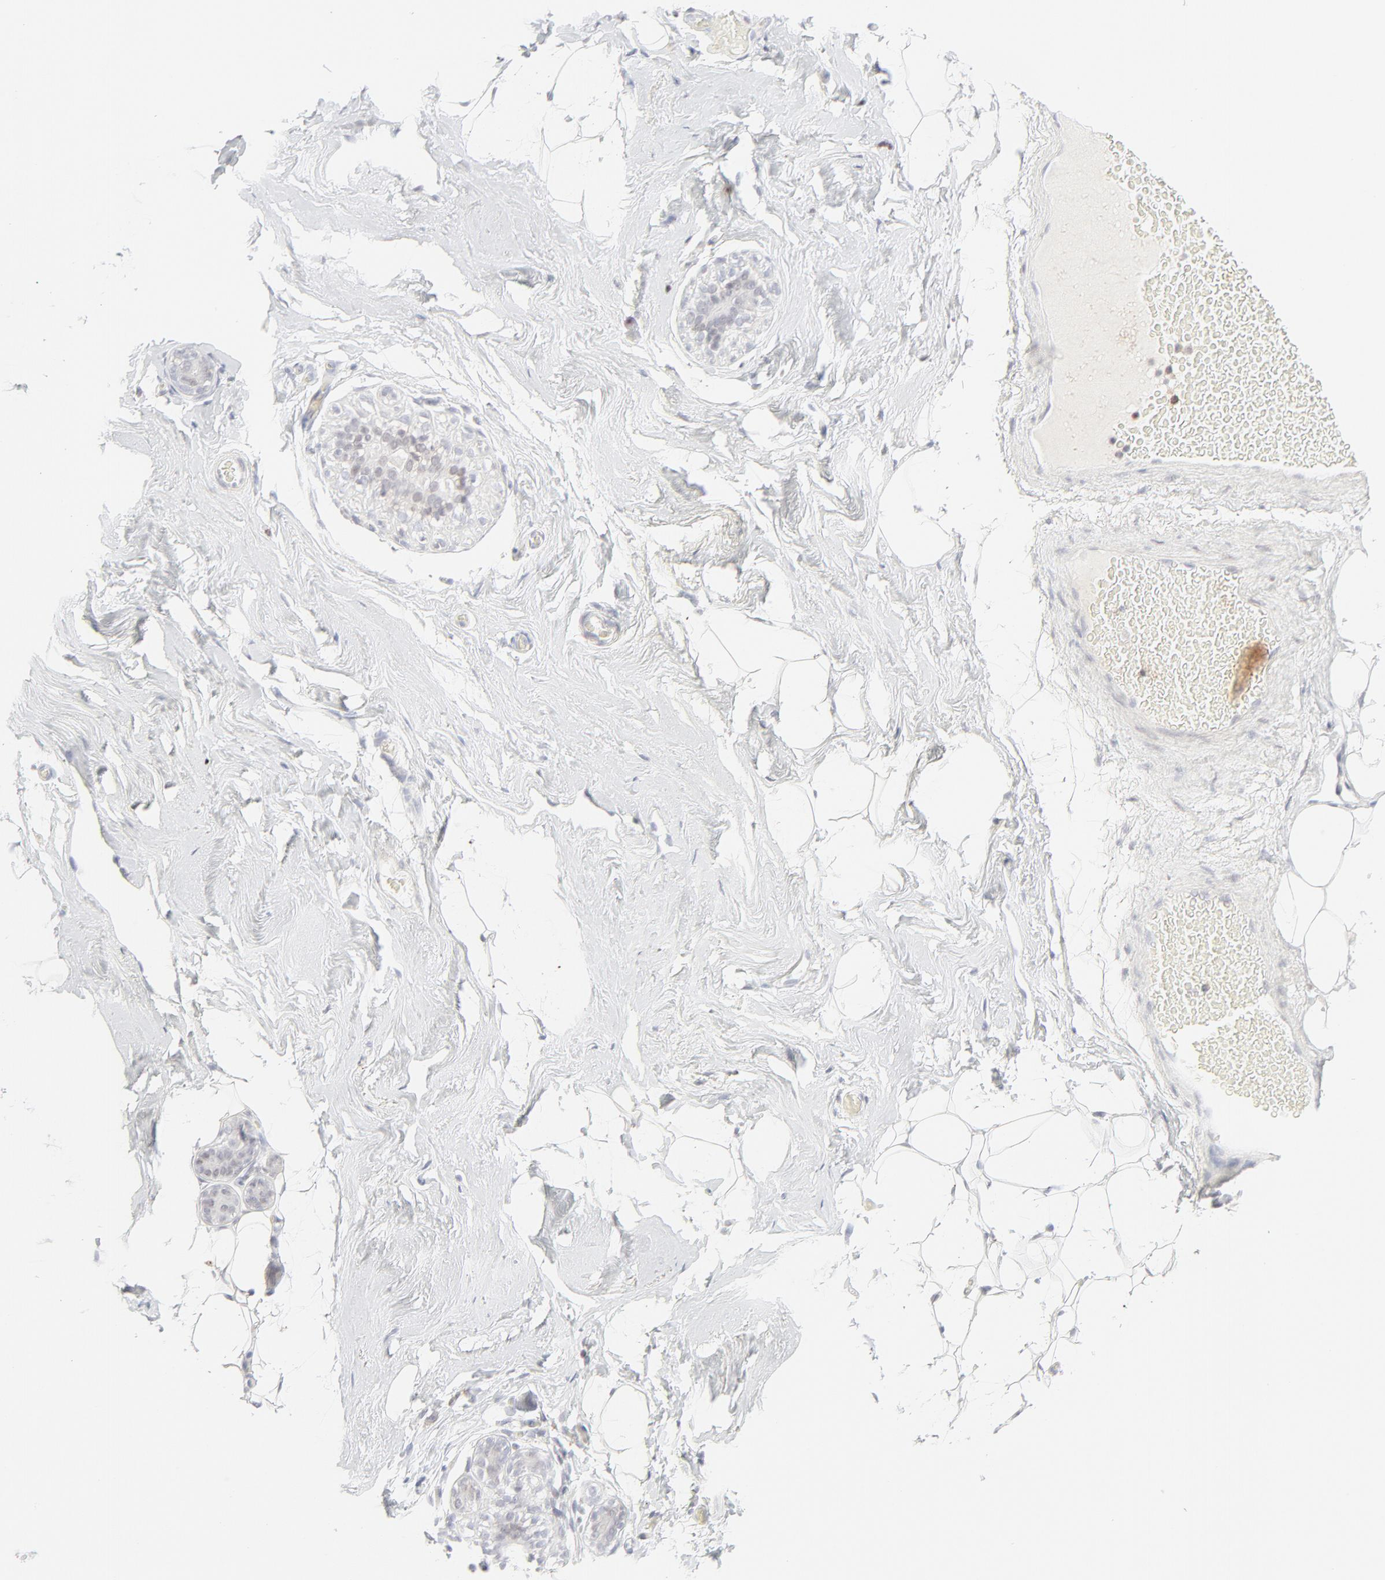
{"staining": {"intensity": "negative", "quantity": "none", "location": "none"}, "tissue": "breast", "cell_type": "Adipocytes", "image_type": "normal", "snomed": [{"axis": "morphology", "description": "Normal tissue, NOS"}, {"axis": "topography", "description": "Breast"}, {"axis": "topography", "description": "Soft tissue"}], "caption": "The image exhibits no significant expression in adipocytes of breast. Brightfield microscopy of immunohistochemistry (IHC) stained with DAB (brown) and hematoxylin (blue), captured at high magnification.", "gene": "PRKCB", "patient": {"sex": "female", "age": 75}}